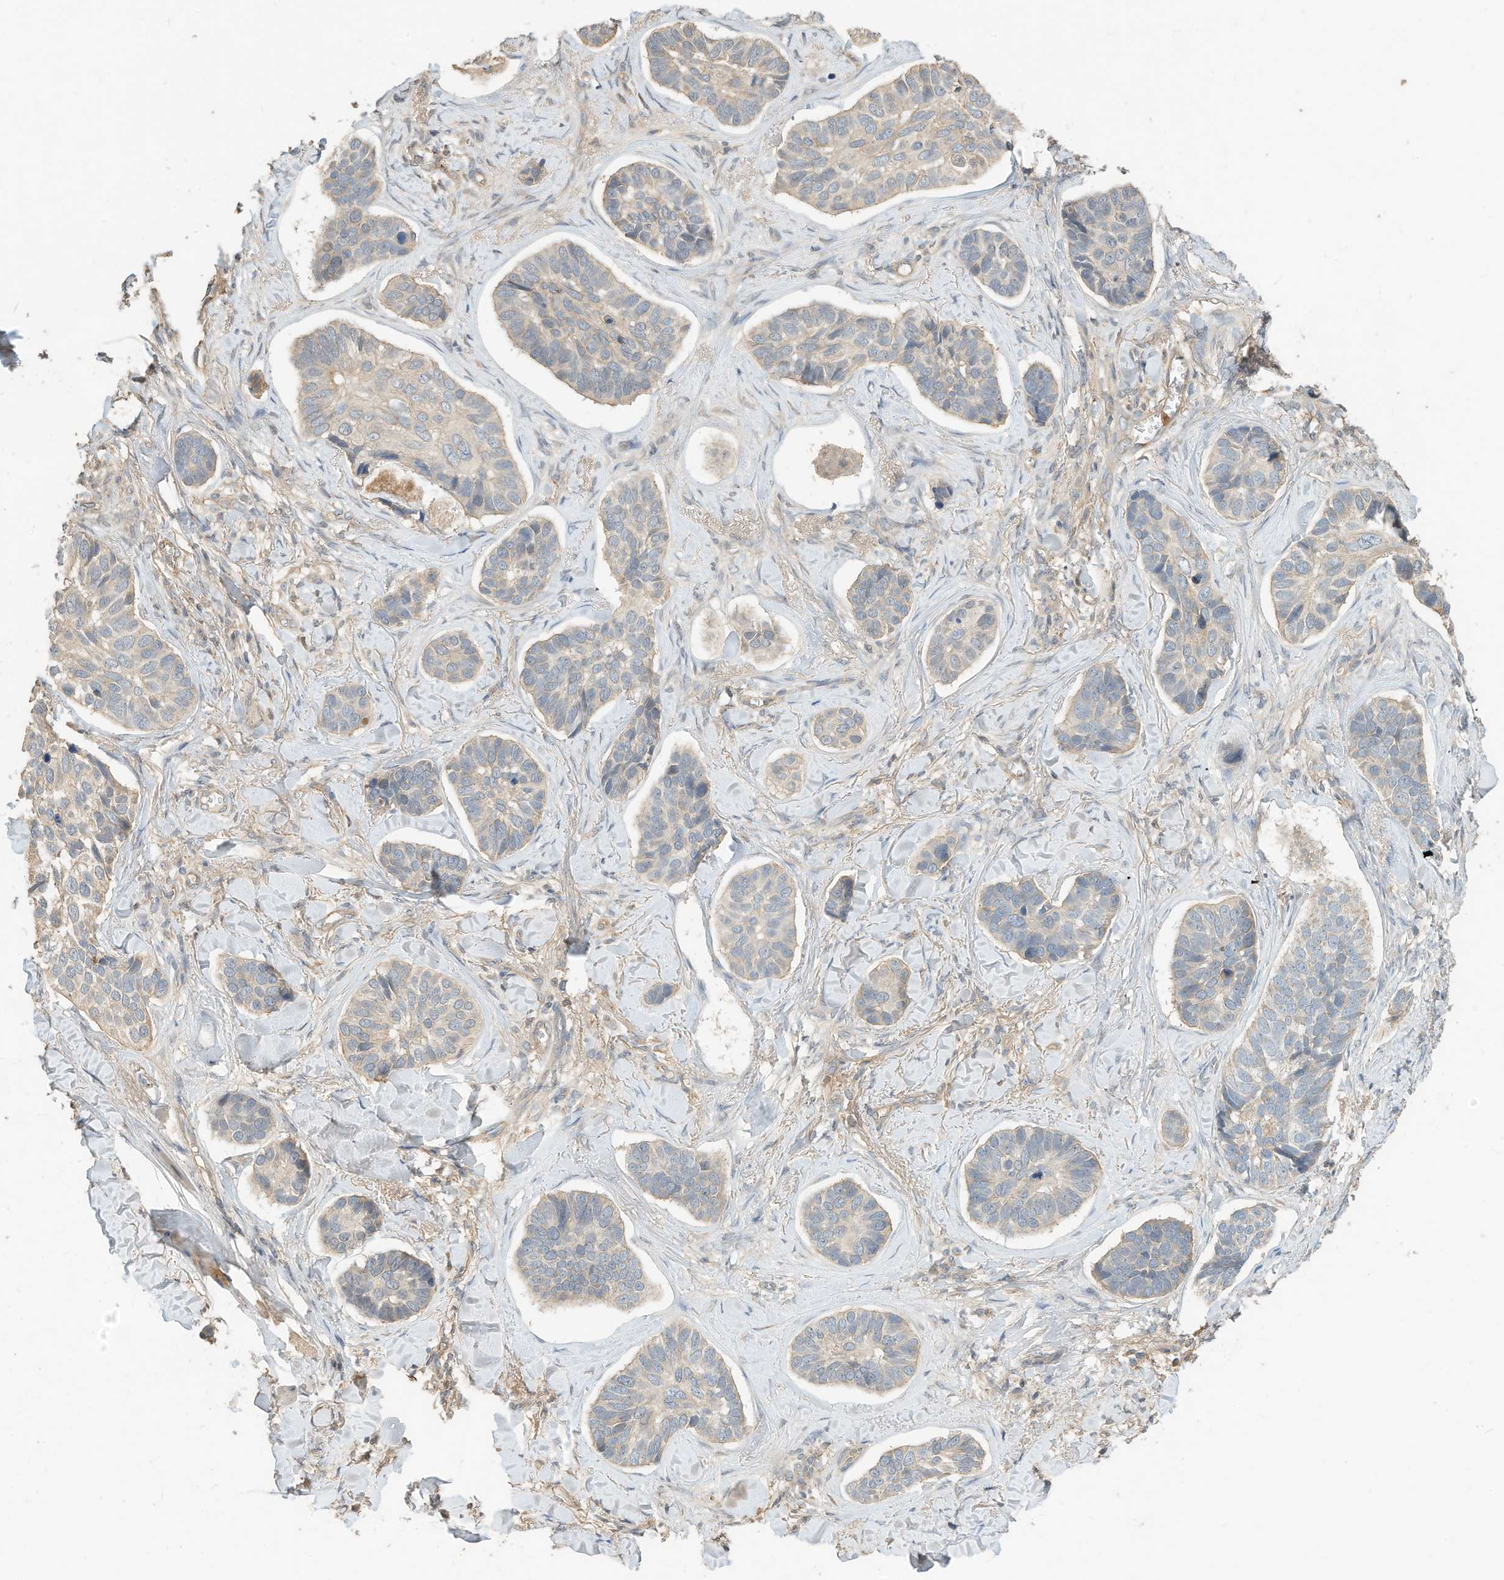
{"staining": {"intensity": "weak", "quantity": "<25%", "location": "cytoplasmic/membranous"}, "tissue": "skin cancer", "cell_type": "Tumor cells", "image_type": "cancer", "snomed": [{"axis": "morphology", "description": "Basal cell carcinoma"}, {"axis": "topography", "description": "Skin"}], "caption": "Image shows no significant protein staining in tumor cells of skin basal cell carcinoma.", "gene": "OFD1", "patient": {"sex": "male", "age": 62}}